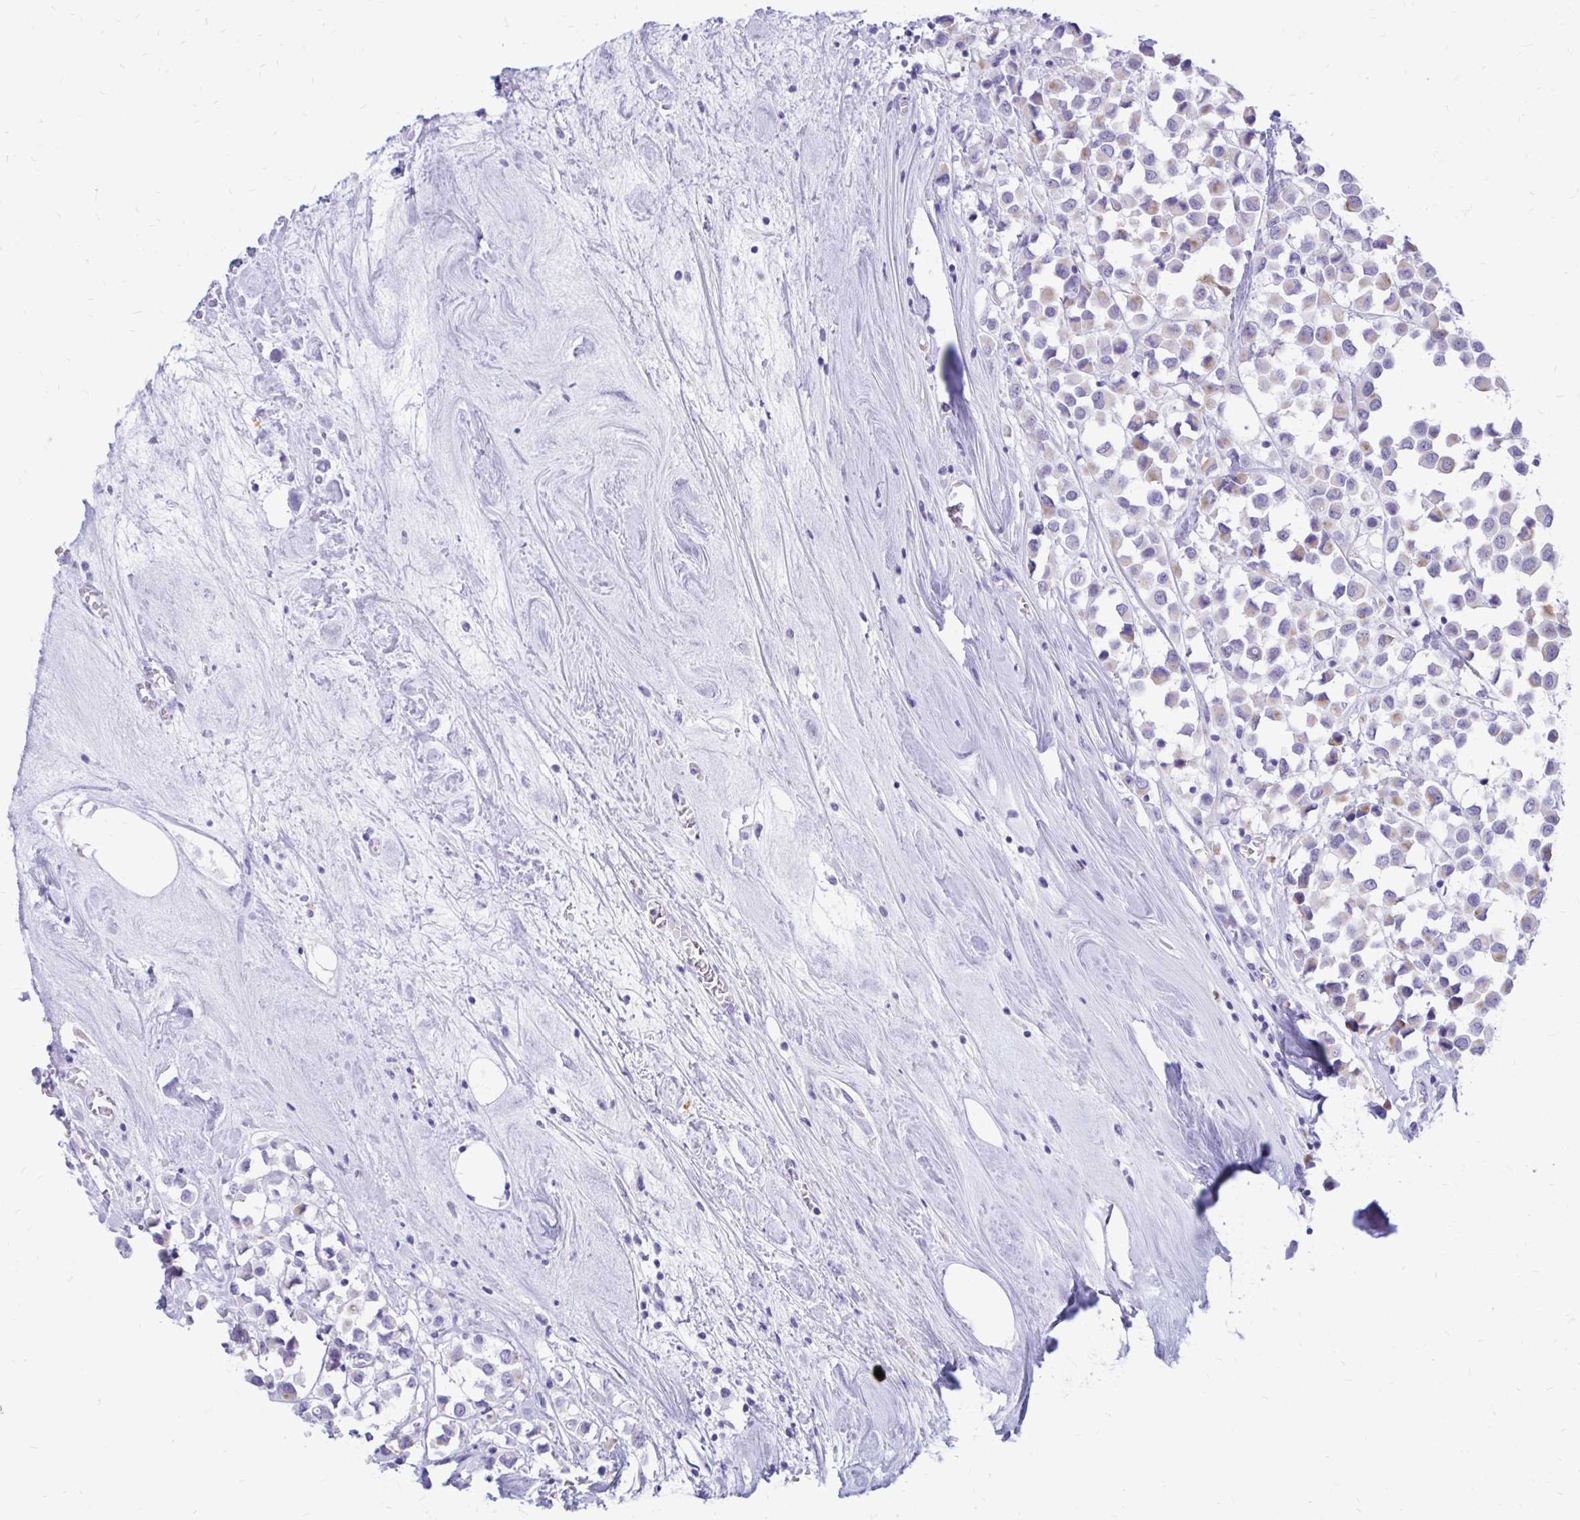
{"staining": {"intensity": "negative", "quantity": "none", "location": "none"}, "tissue": "breast cancer", "cell_type": "Tumor cells", "image_type": "cancer", "snomed": [{"axis": "morphology", "description": "Duct carcinoma"}, {"axis": "topography", "description": "Breast"}], "caption": "An IHC histopathology image of breast intraductal carcinoma is shown. There is no staining in tumor cells of breast intraductal carcinoma.", "gene": "IGSF5", "patient": {"sex": "female", "age": 61}}